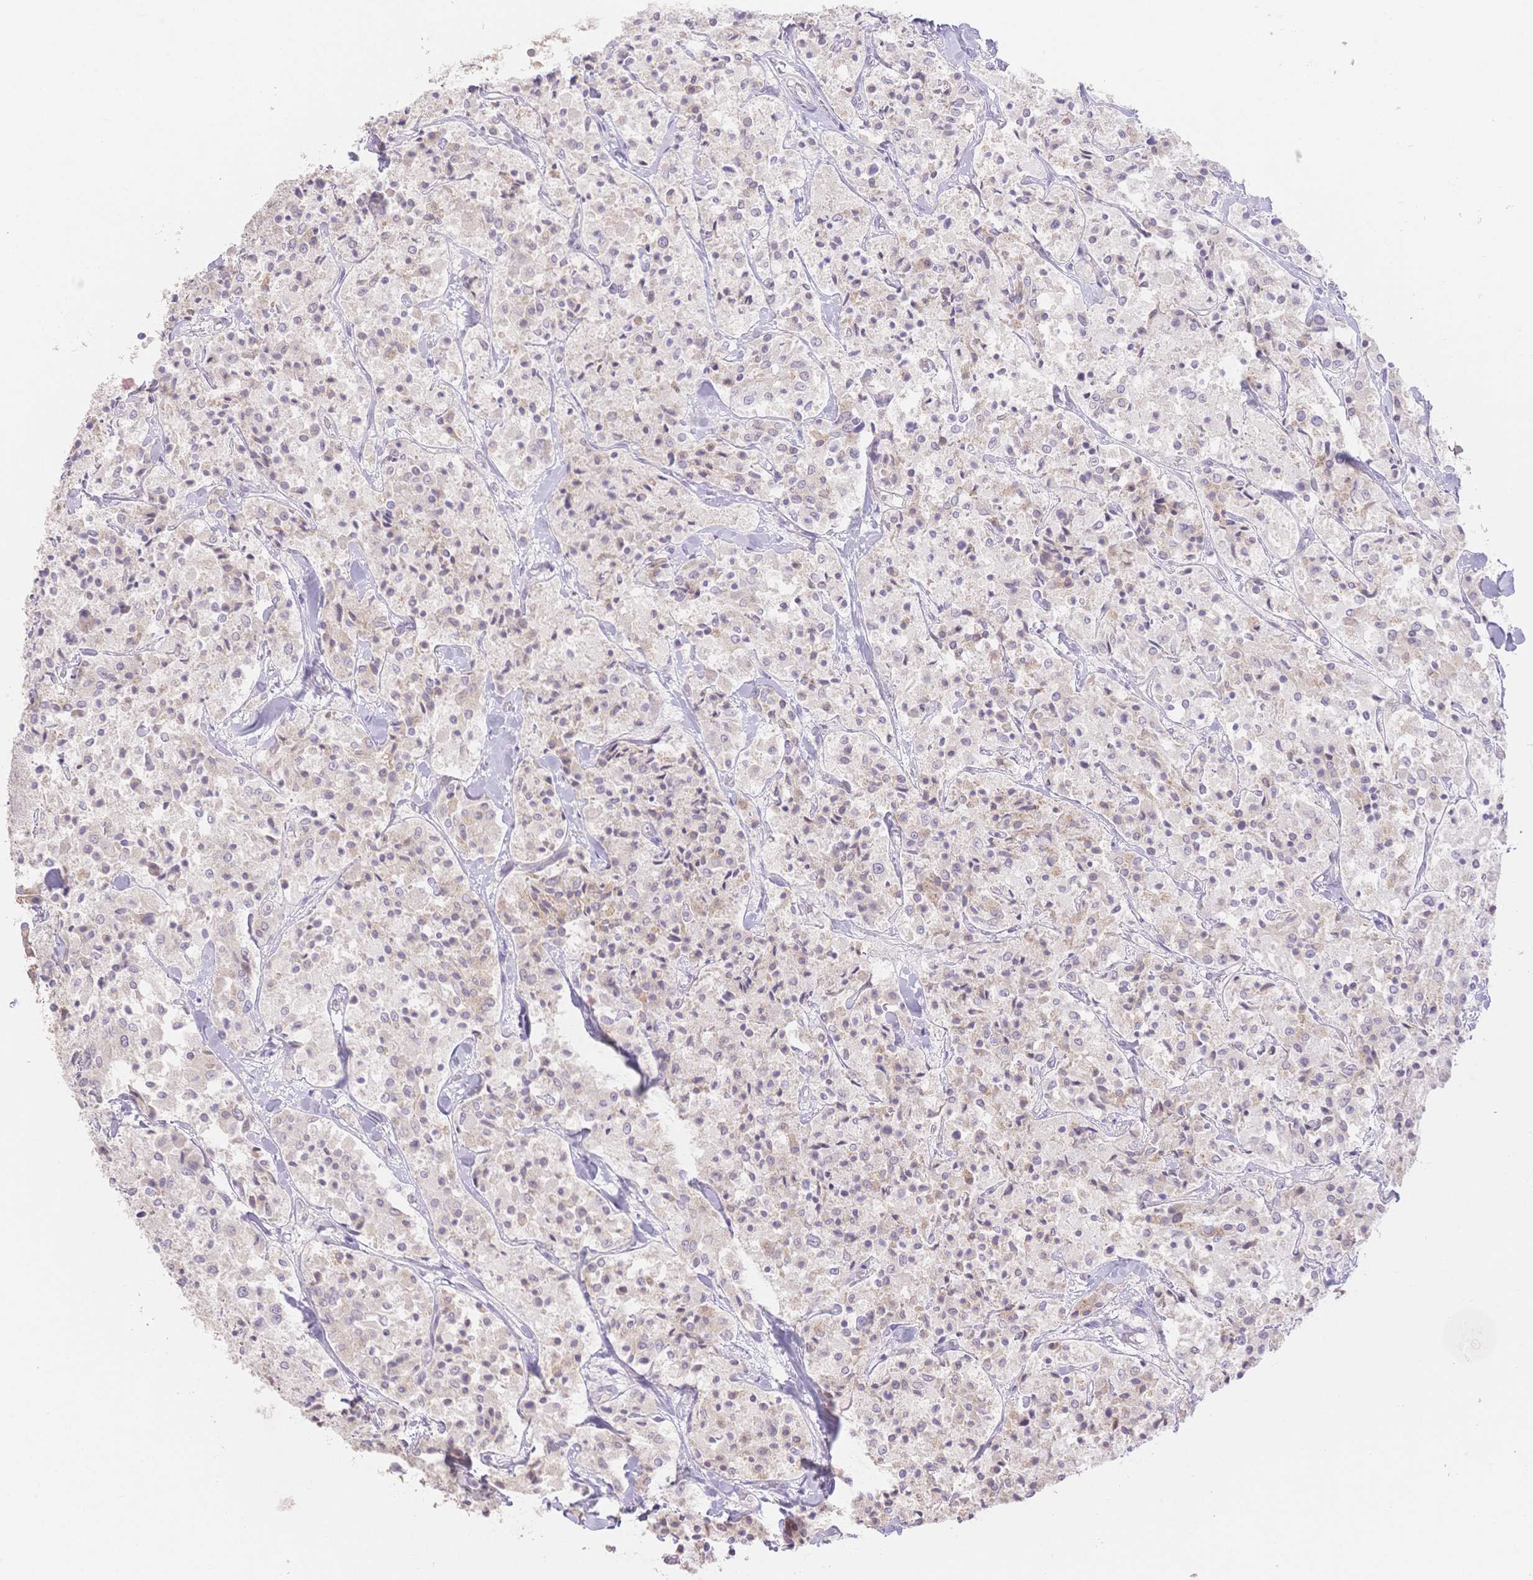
{"staining": {"intensity": "weak", "quantity": "<25%", "location": "cytoplasmic/membranous"}, "tissue": "carcinoid", "cell_type": "Tumor cells", "image_type": "cancer", "snomed": [{"axis": "morphology", "description": "Carcinoid, malignant, NOS"}, {"axis": "topography", "description": "Lung"}], "caption": "This is an IHC histopathology image of carcinoid. There is no staining in tumor cells.", "gene": "SUV39H2", "patient": {"sex": "male", "age": 71}}